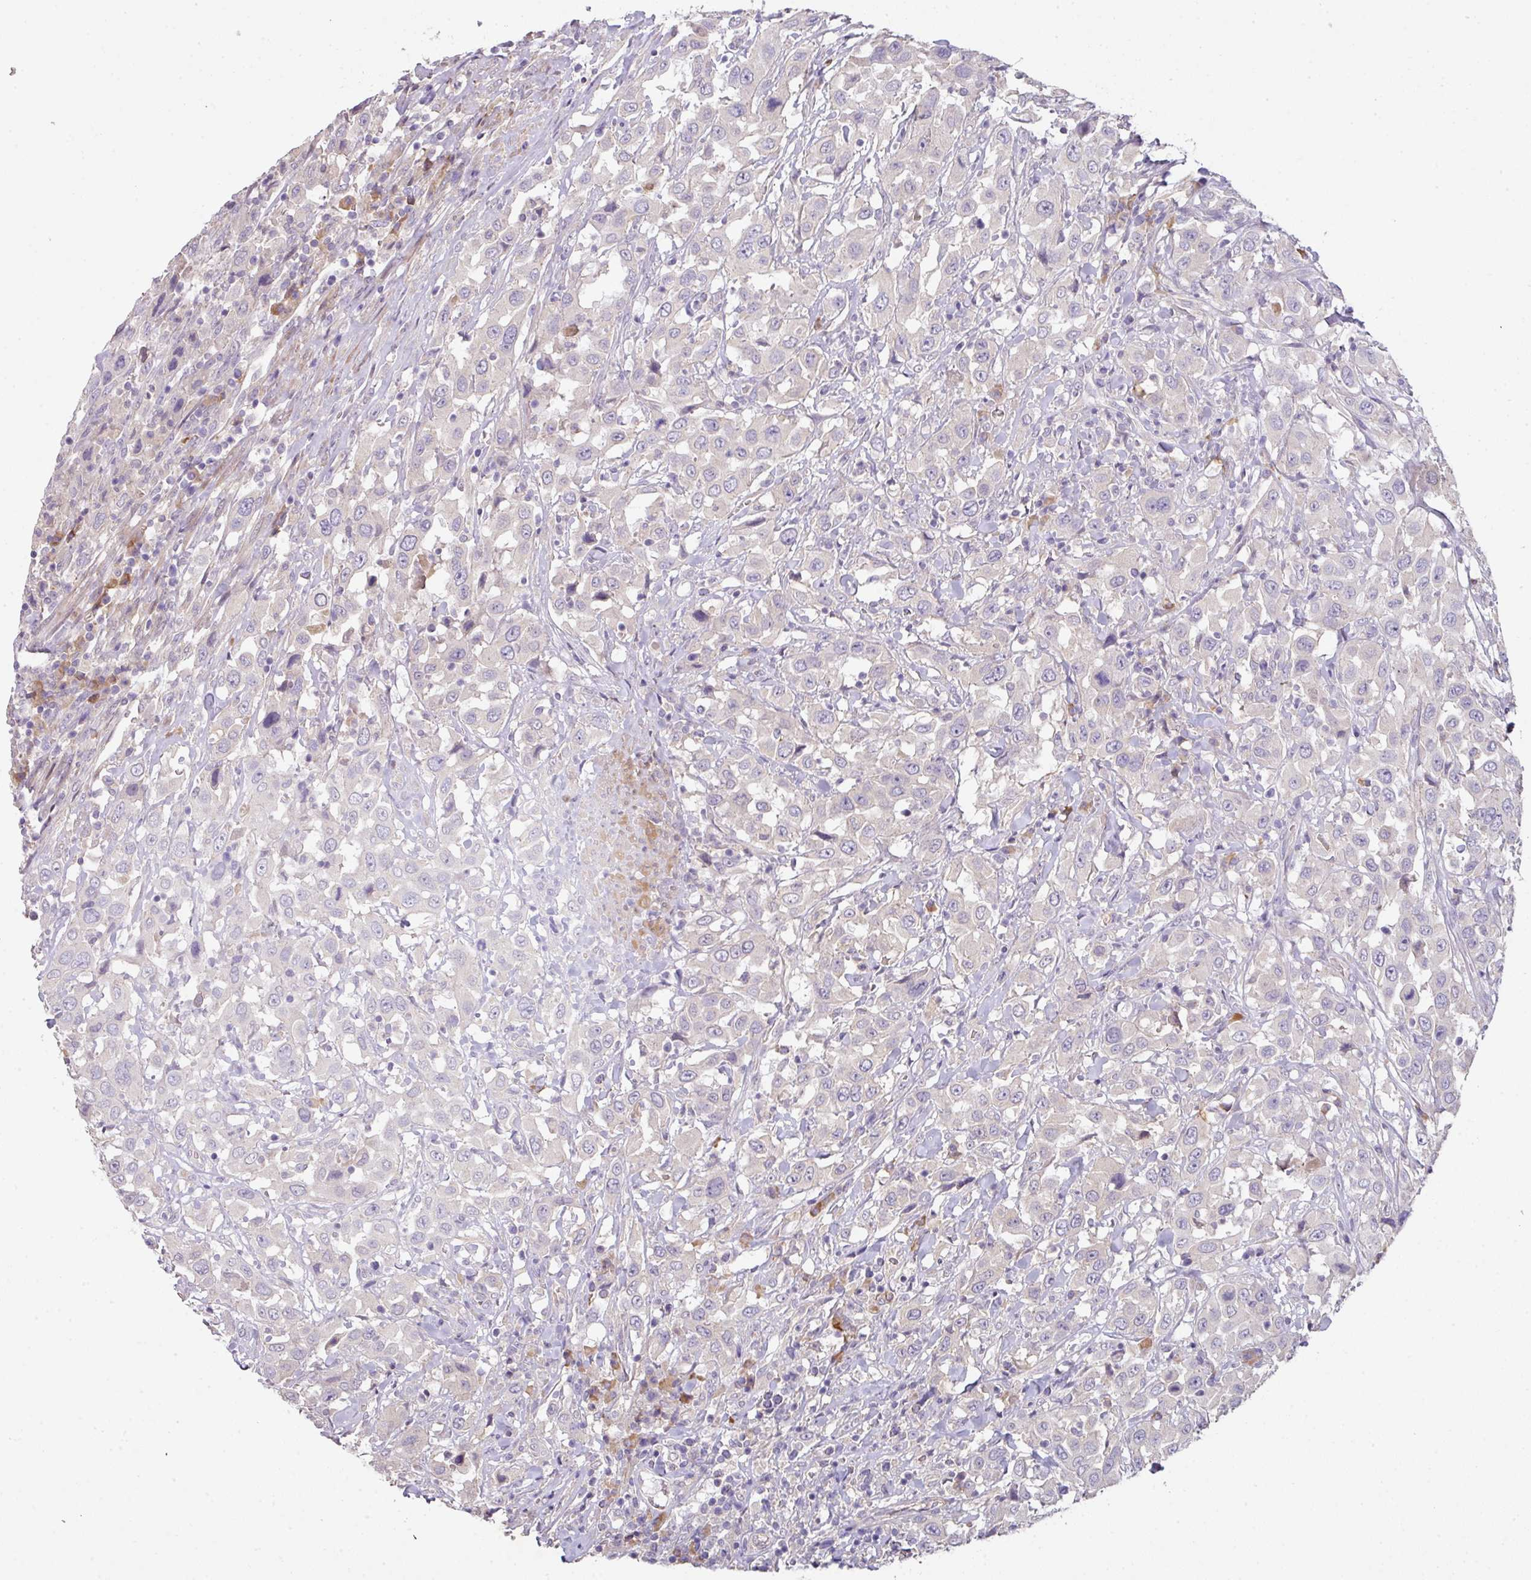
{"staining": {"intensity": "negative", "quantity": "none", "location": "none"}, "tissue": "urothelial cancer", "cell_type": "Tumor cells", "image_type": "cancer", "snomed": [{"axis": "morphology", "description": "Urothelial carcinoma, High grade"}, {"axis": "topography", "description": "Urinary bladder"}], "caption": "Tumor cells show no significant expression in urothelial cancer.", "gene": "ZNF266", "patient": {"sex": "male", "age": 61}}